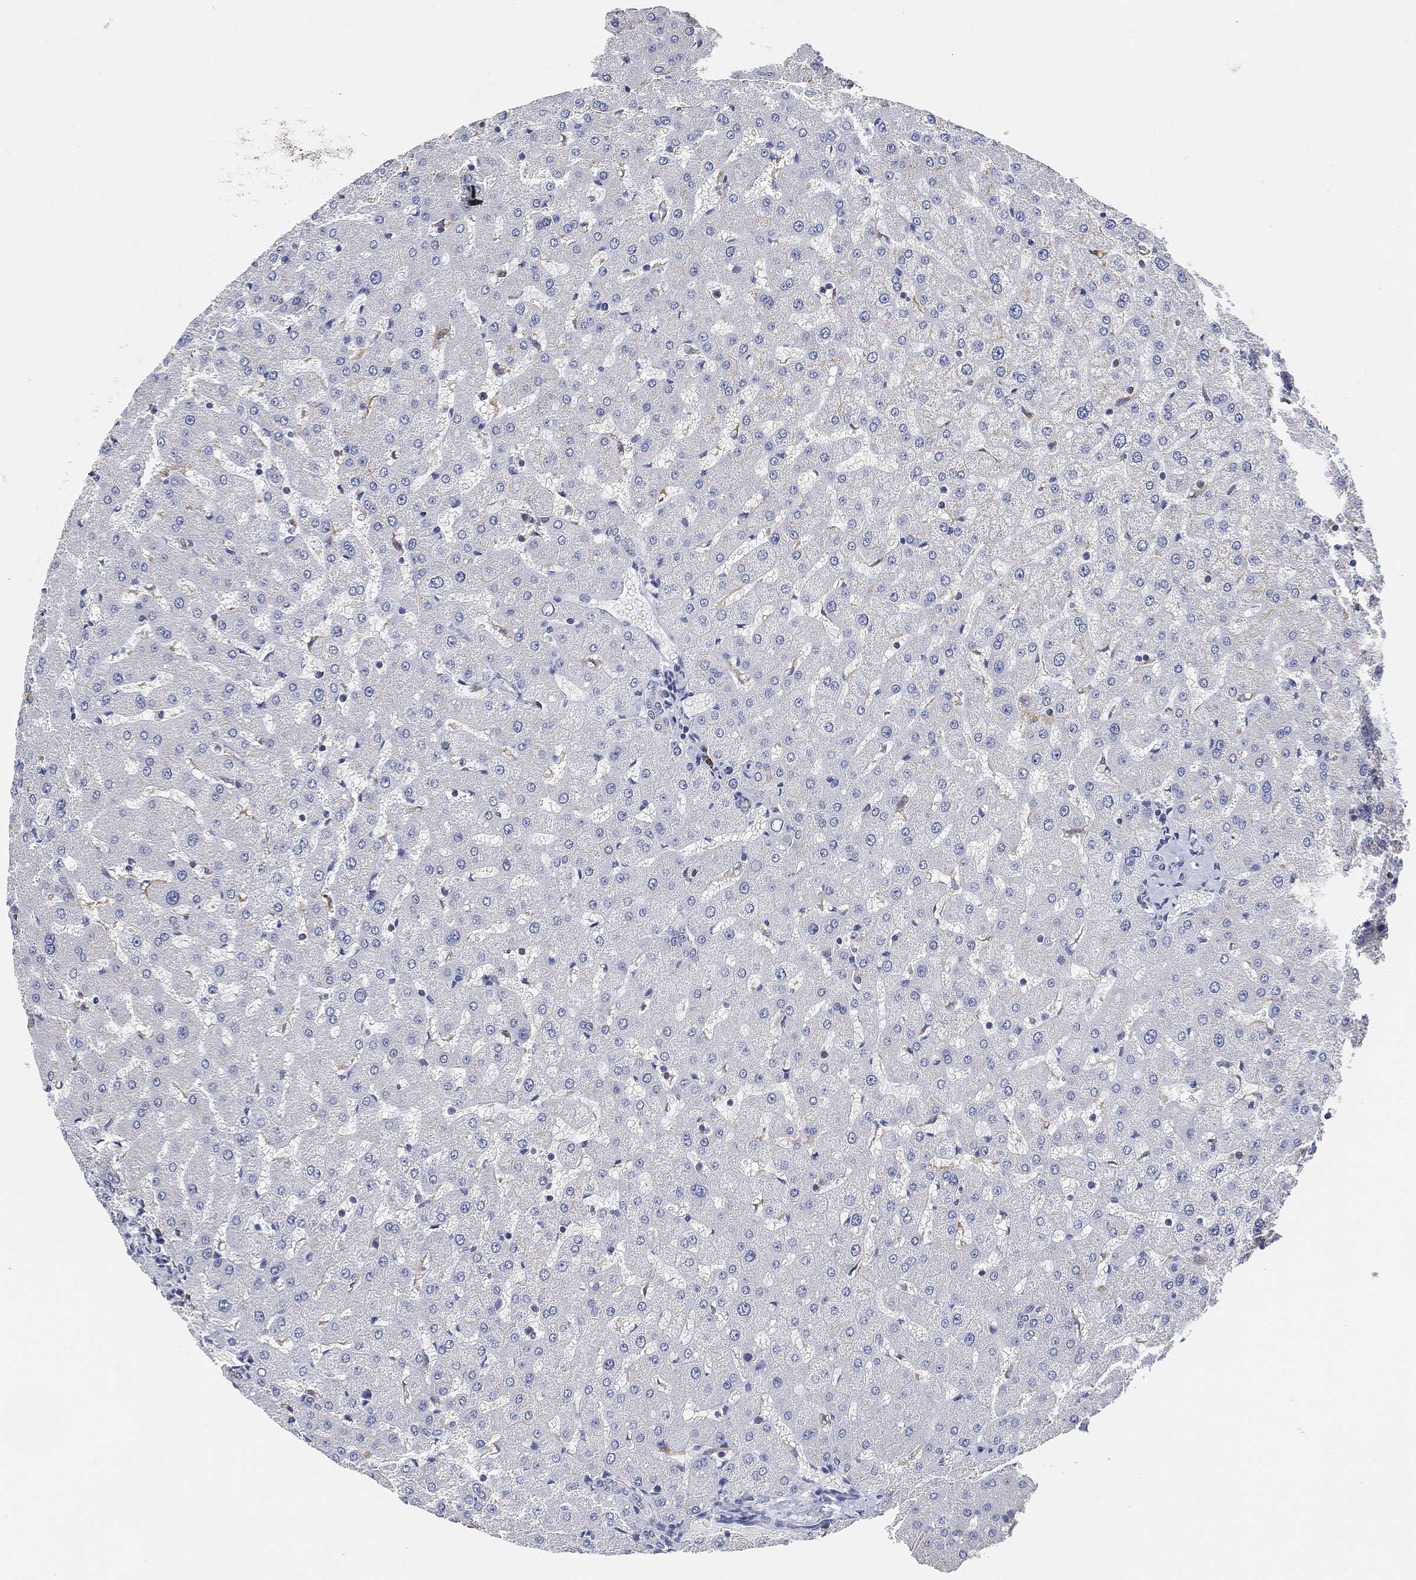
{"staining": {"intensity": "negative", "quantity": "none", "location": "none"}, "tissue": "liver", "cell_type": "Cholangiocytes", "image_type": "normal", "snomed": [{"axis": "morphology", "description": "Normal tissue, NOS"}, {"axis": "topography", "description": "Liver"}], "caption": "The histopathology image demonstrates no significant expression in cholangiocytes of liver. The staining is performed using DAB brown chromogen with nuclei counter-stained in using hematoxylin.", "gene": "VSIG4", "patient": {"sex": "female", "age": 50}}